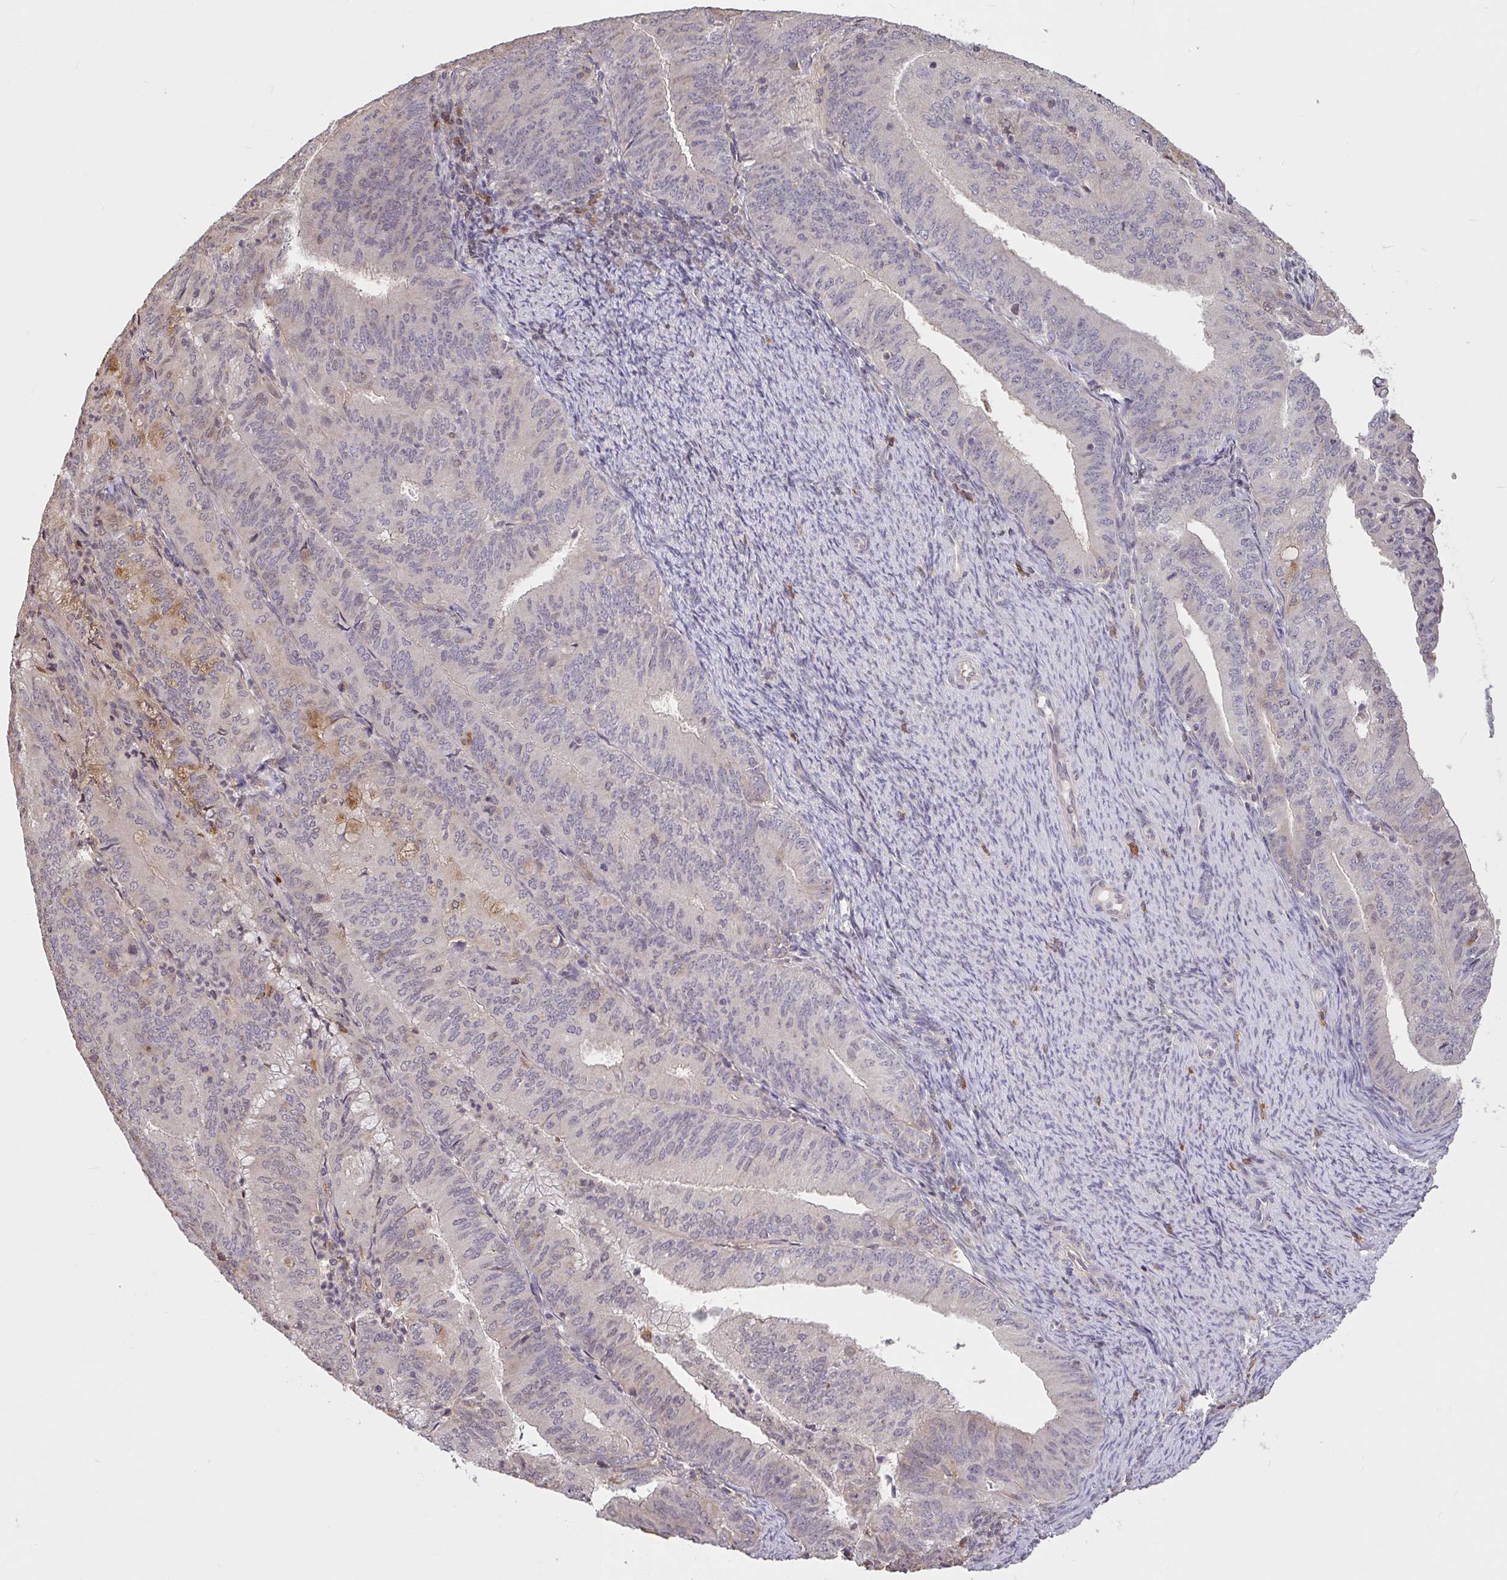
{"staining": {"intensity": "moderate", "quantity": "<25%", "location": "cytoplasmic/membranous"}, "tissue": "endometrial cancer", "cell_type": "Tumor cells", "image_type": "cancer", "snomed": [{"axis": "morphology", "description": "Adenocarcinoma, NOS"}, {"axis": "topography", "description": "Endometrium"}], "caption": "Brown immunohistochemical staining in human endometrial adenocarcinoma shows moderate cytoplasmic/membranous positivity in approximately <25% of tumor cells.", "gene": "FCER1A", "patient": {"sex": "female", "age": 57}}